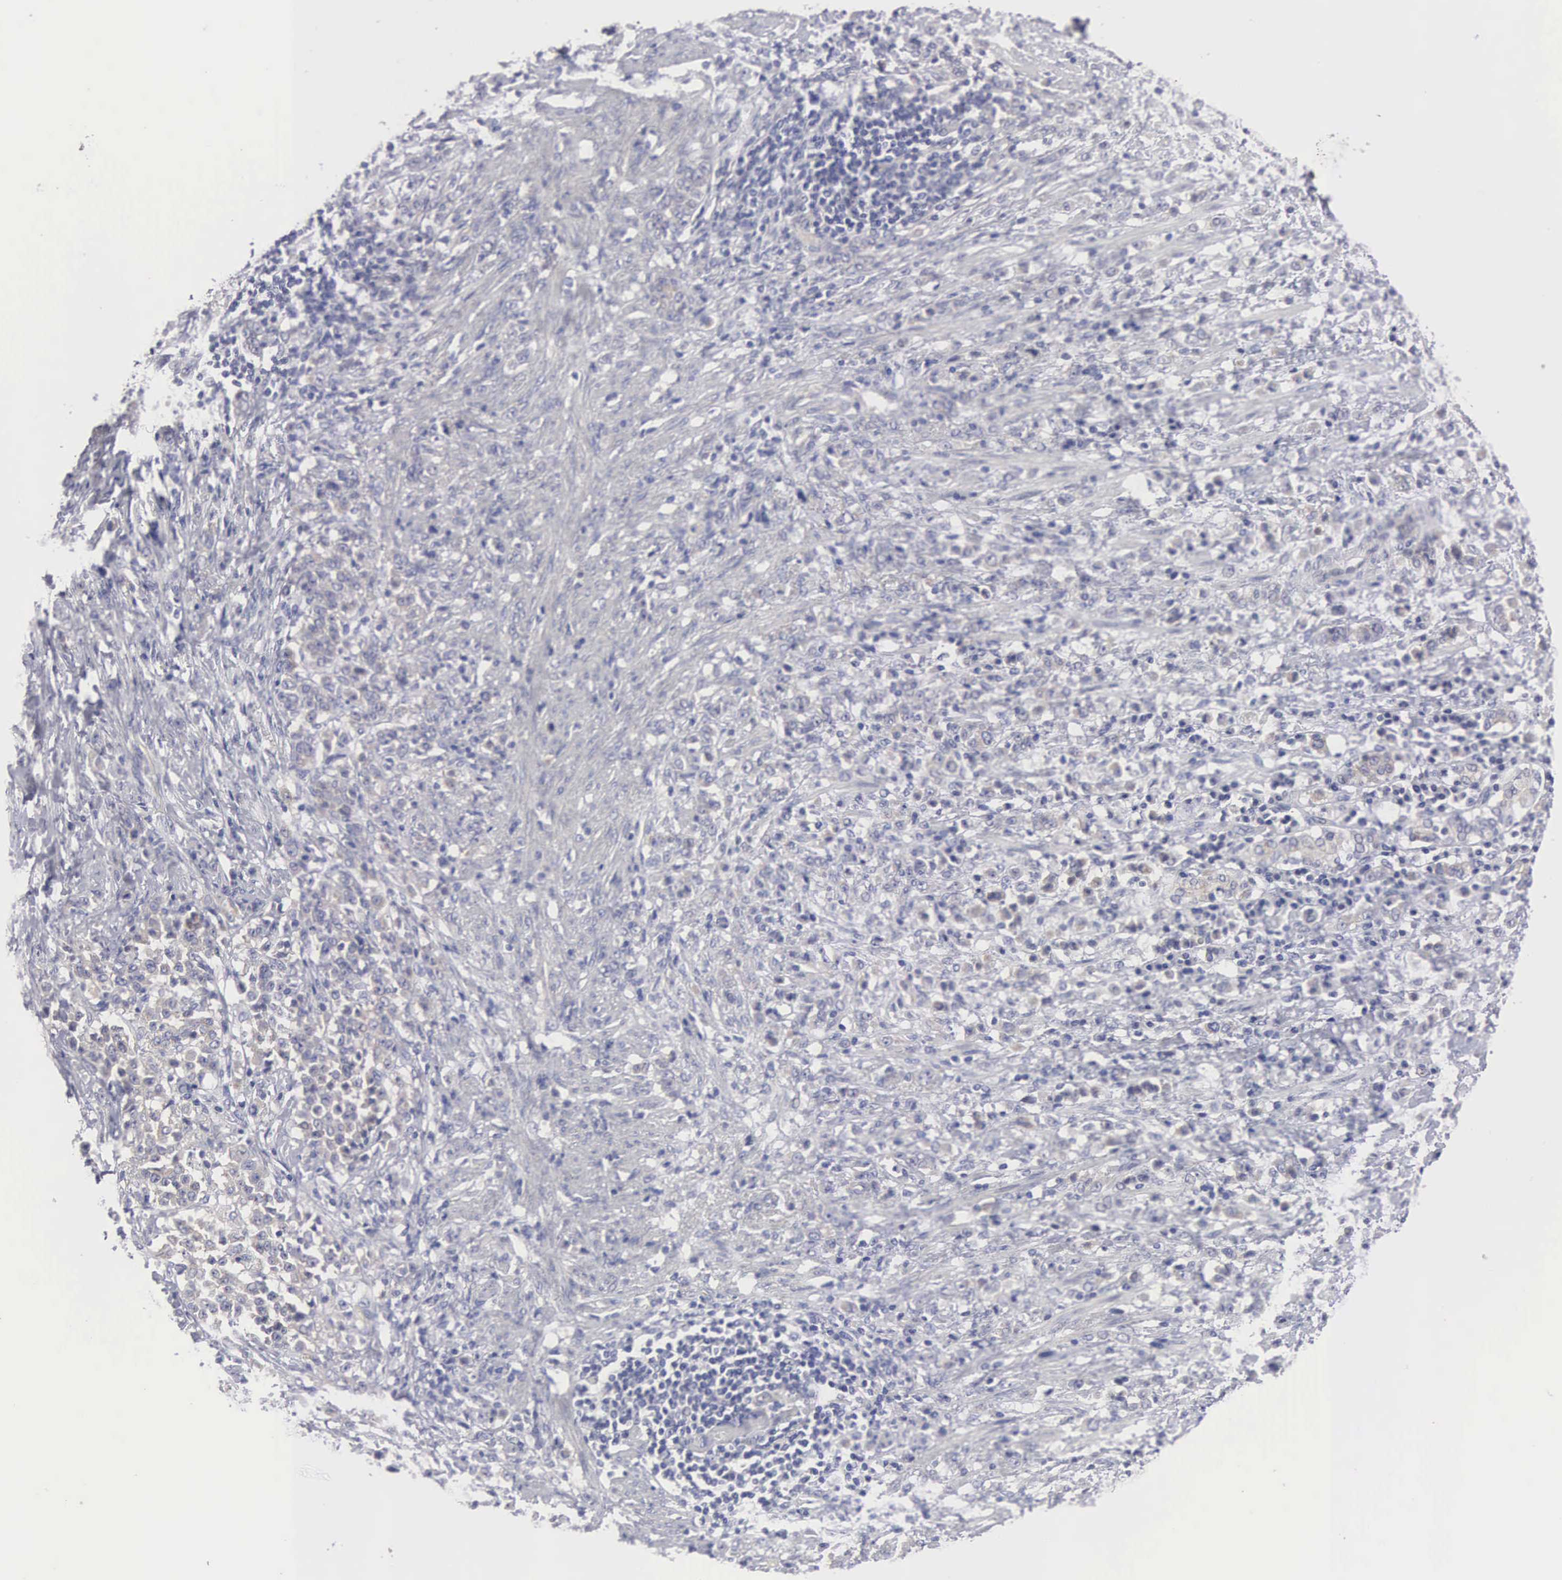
{"staining": {"intensity": "weak", "quantity": "<25%", "location": "cytoplasmic/membranous"}, "tissue": "stomach cancer", "cell_type": "Tumor cells", "image_type": "cancer", "snomed": [{"axis": "morphology", "description": "Adenocarcinoma, NOS"}, {"axis": "topography", "description": "Stomach, lower"}], "caption": "Protein analysis of stomach cancer (adenocarcinoma) reveals no significant expression in tumor cells.", "gene": "CEP170B", "patient": {"sex": "male", "age": 88}}